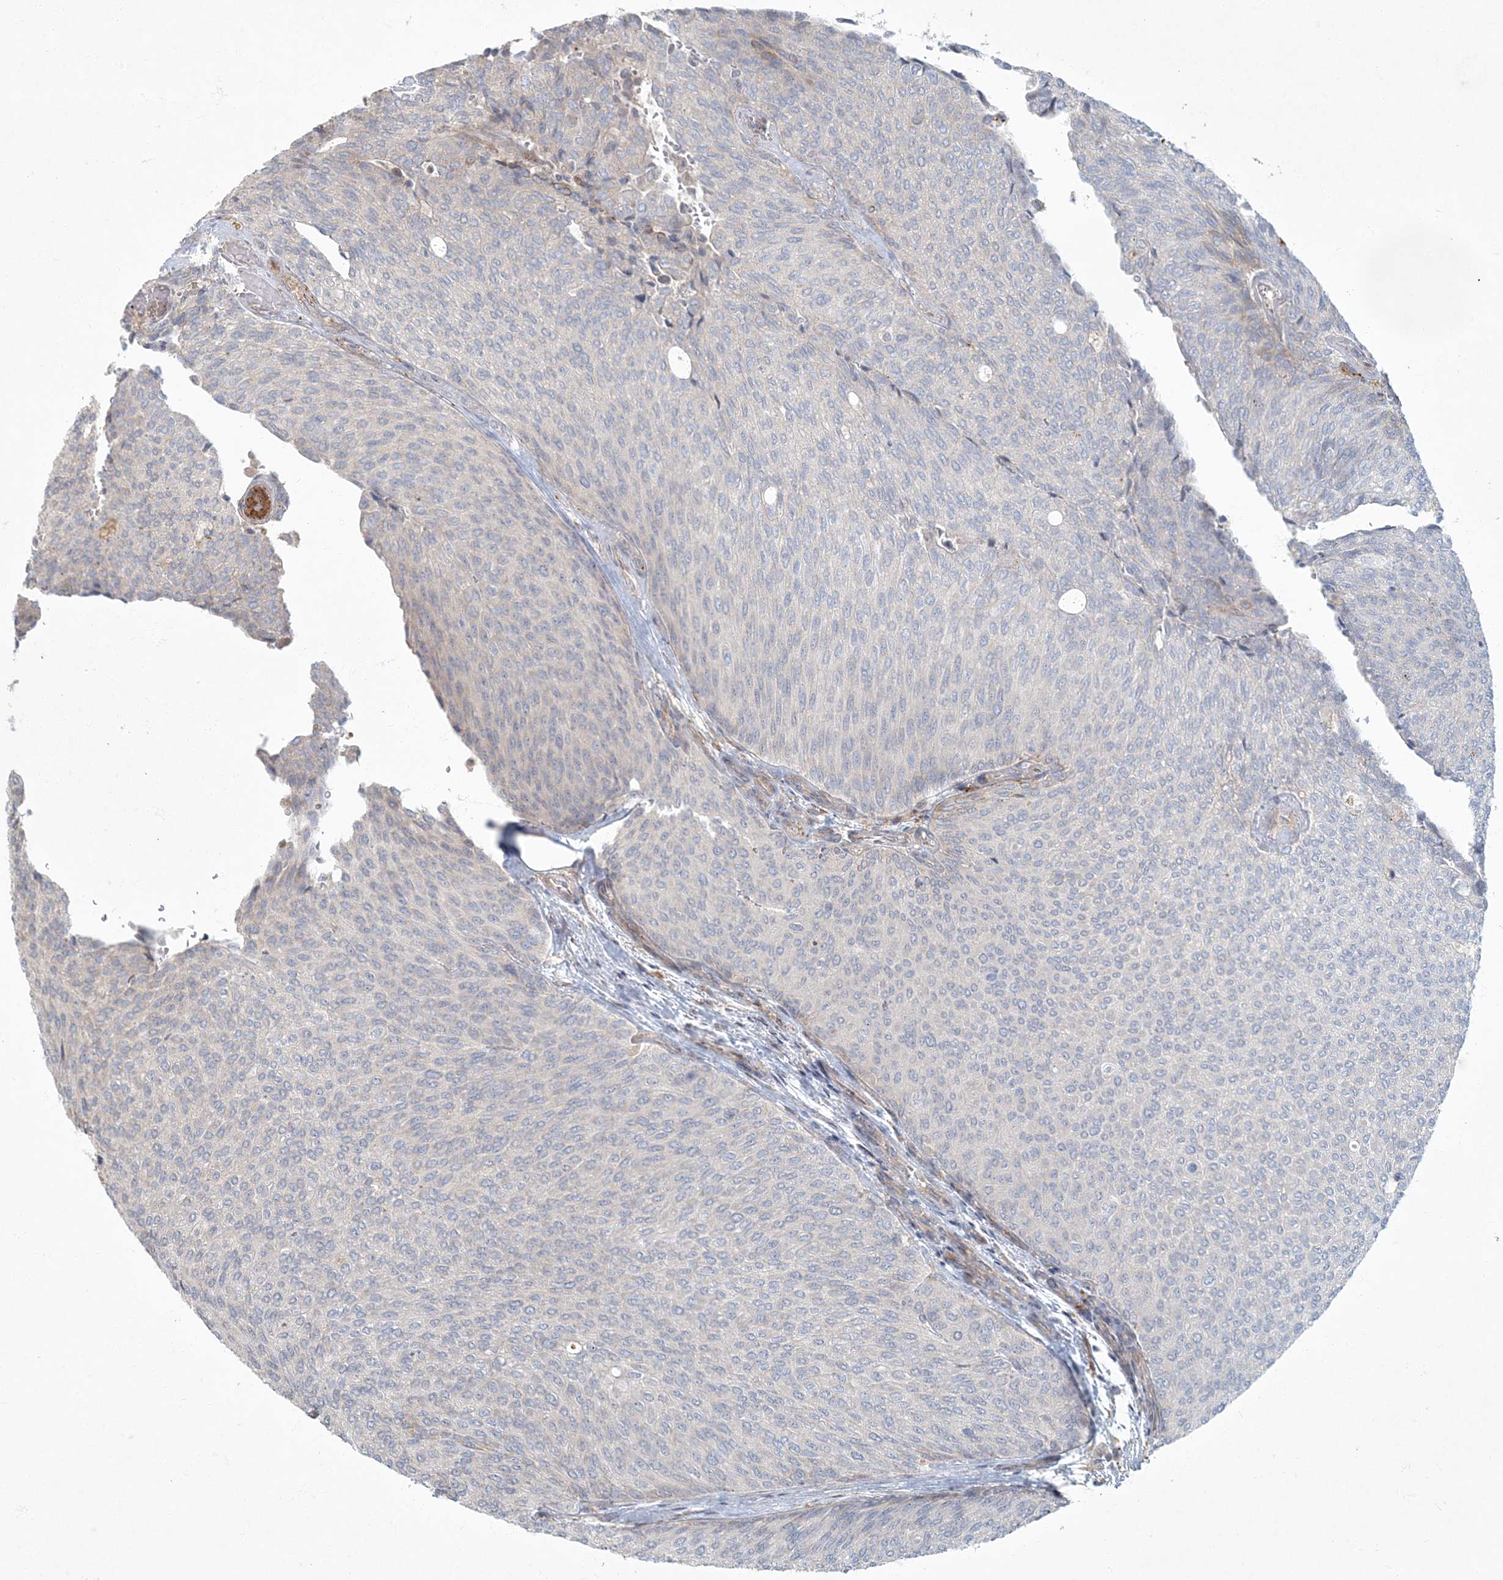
{"staining": {"intensity": "negative", "quantity": "none", "location": "none"}, "tissue": "urothelial cancer", "cell_type": "Tumor cells", "image_type": "cancer", "snomed": [{"axis": "morphology", "description": "Urothelial carcinoma, Low grade"}, {"axis": "topography", "description": "Urinary bladder"}], "caption": "High magnification brightfield microscopy of urothelial cancer stained with DAB (3,3'-diaminobenzidine) (brown) and counterstained with hematoxylin (blue): tumor cells show no significant staining.", "gene": "ARHGEF38", "patient": {"sex": "female", "age": 79}}